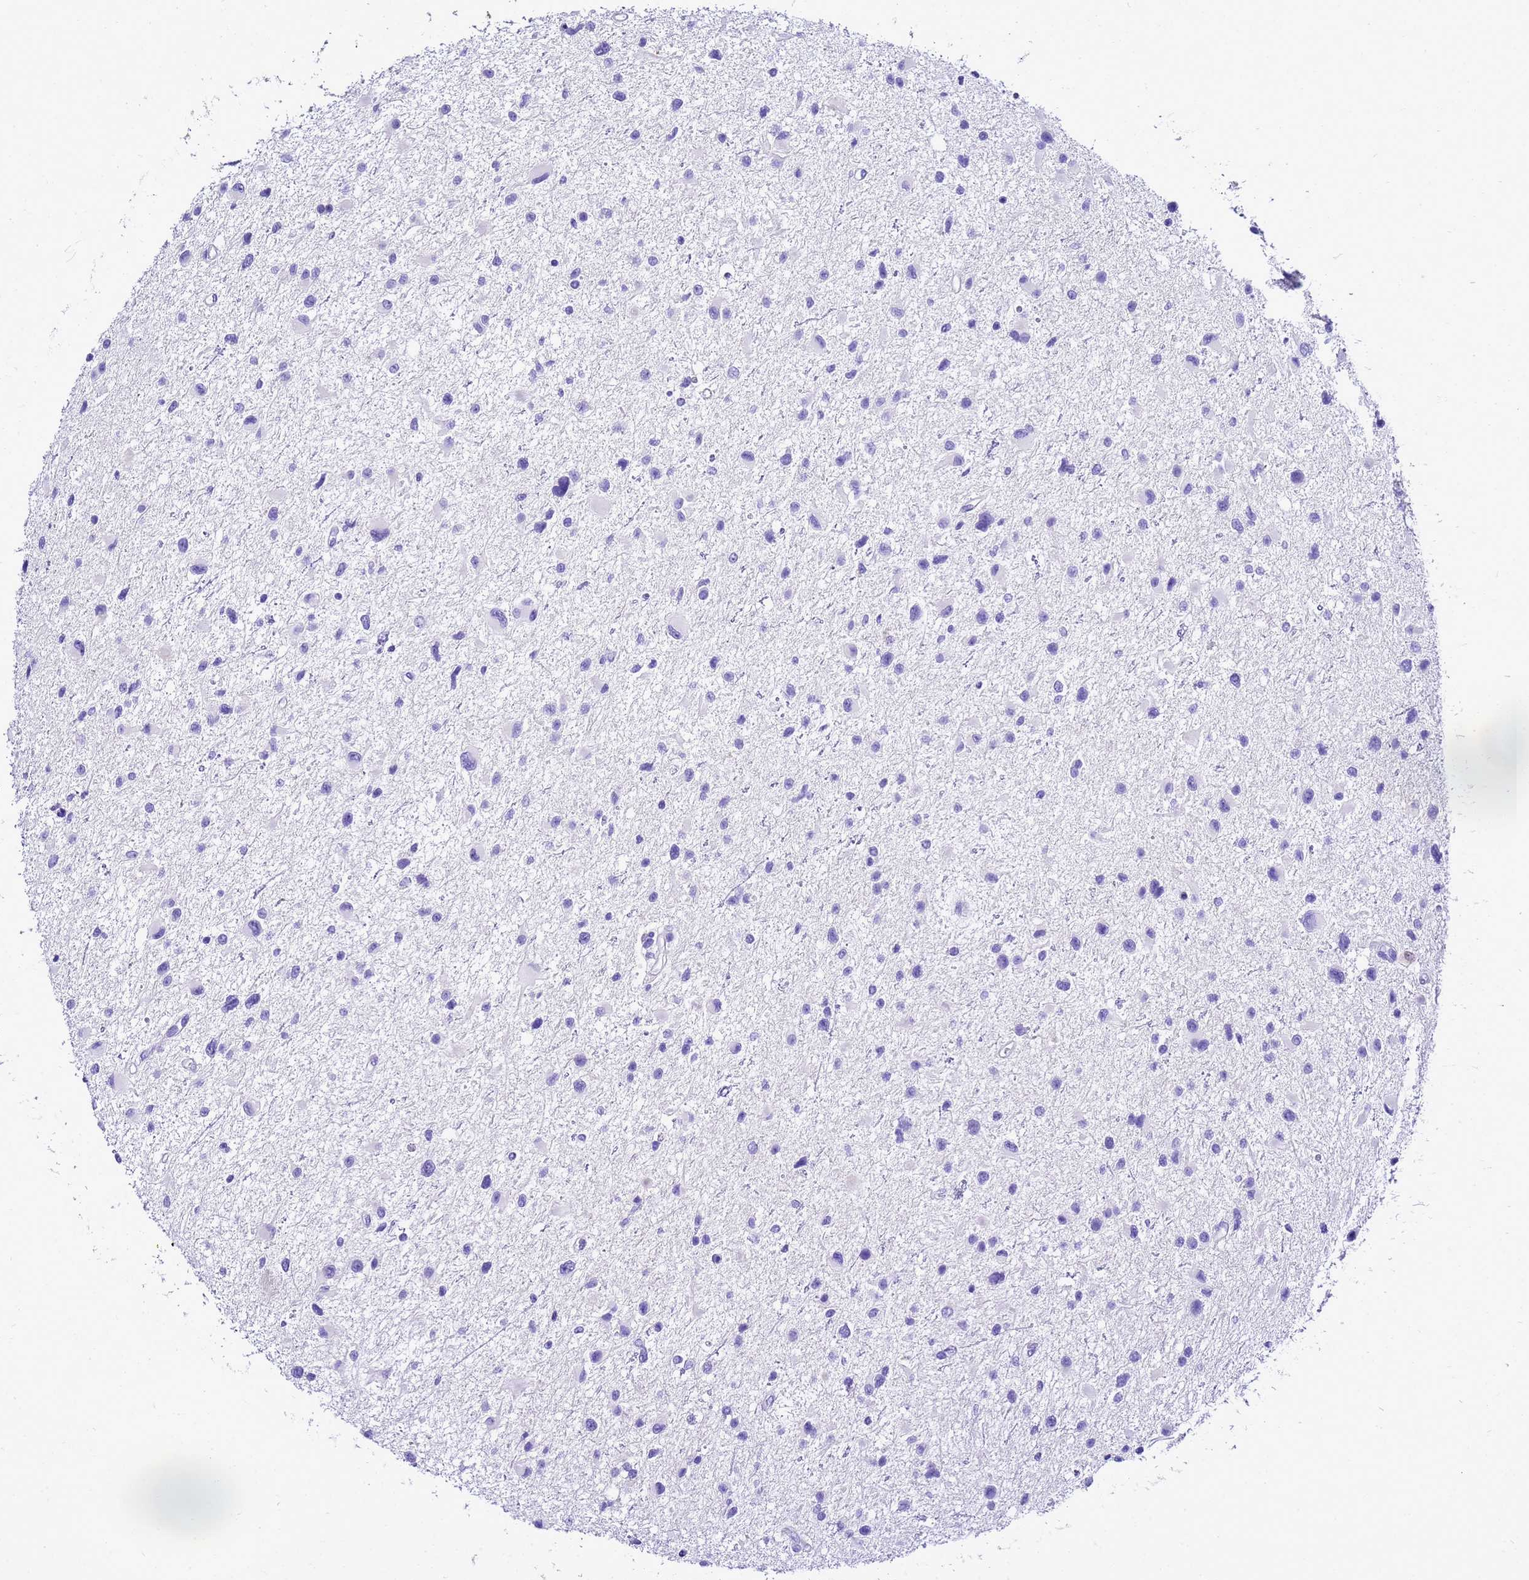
{"staining": {"intensity": "negative", "quantity": "none", "location": "none"}, "tissue": "glioma", "cell_type": "Tumor cells", "image_type": "cancer", "snomed": [{"axis": "morphology", "description": "Glioma, malignant, Low grade"}, {"axis": "topography", "description": "Brain"}], "caption": "Immunohistochemistry micrograph of neoplastic tissue: human glioma stained with DAB shows no significant protein staining in tumor cells.", "gene": "UGT2B10", "patient": {"sex": "female", "age": 32}}